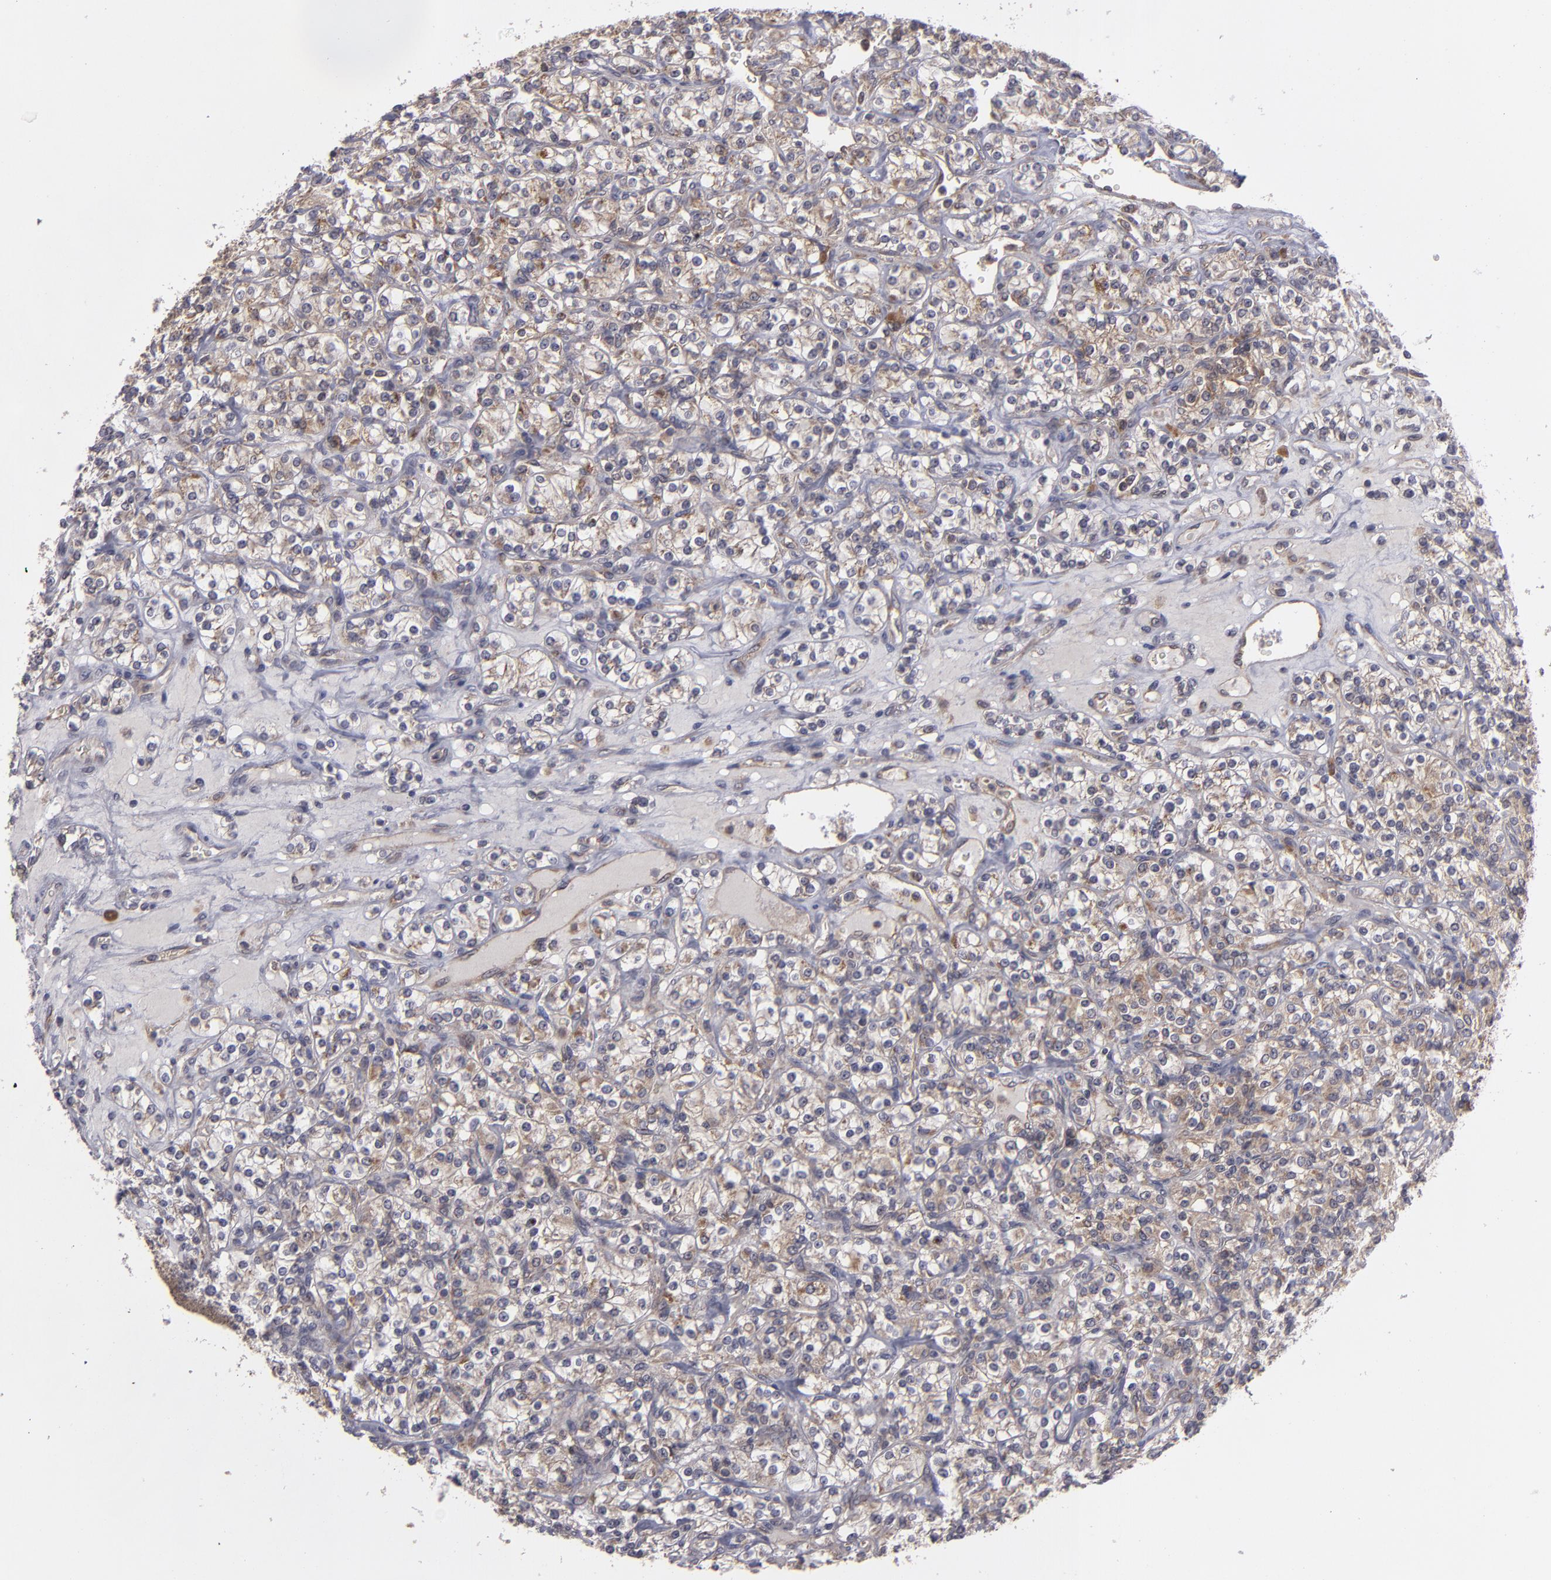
{"staining": {"intensity": "moderate", "quantity": "<25%", "location": "cytoplasmic/membranous"}, "tissue": "renal cancer", "cell_type": "Tumor cells", "image_type": "cancer", "snomed": [{"axis": "morphology", "description": "Adenocarcinoma, NOS"}, {"axis": "topography", "description": "Kidney"}], "caption": "Protein expression analysis of human renal adenocarcinoma reveals moderate cytoplasmic/membranous staining in approximately <25% of tumor cells.", "gene": "BMP6", "patient": {"sex": "male", "age": 77}}